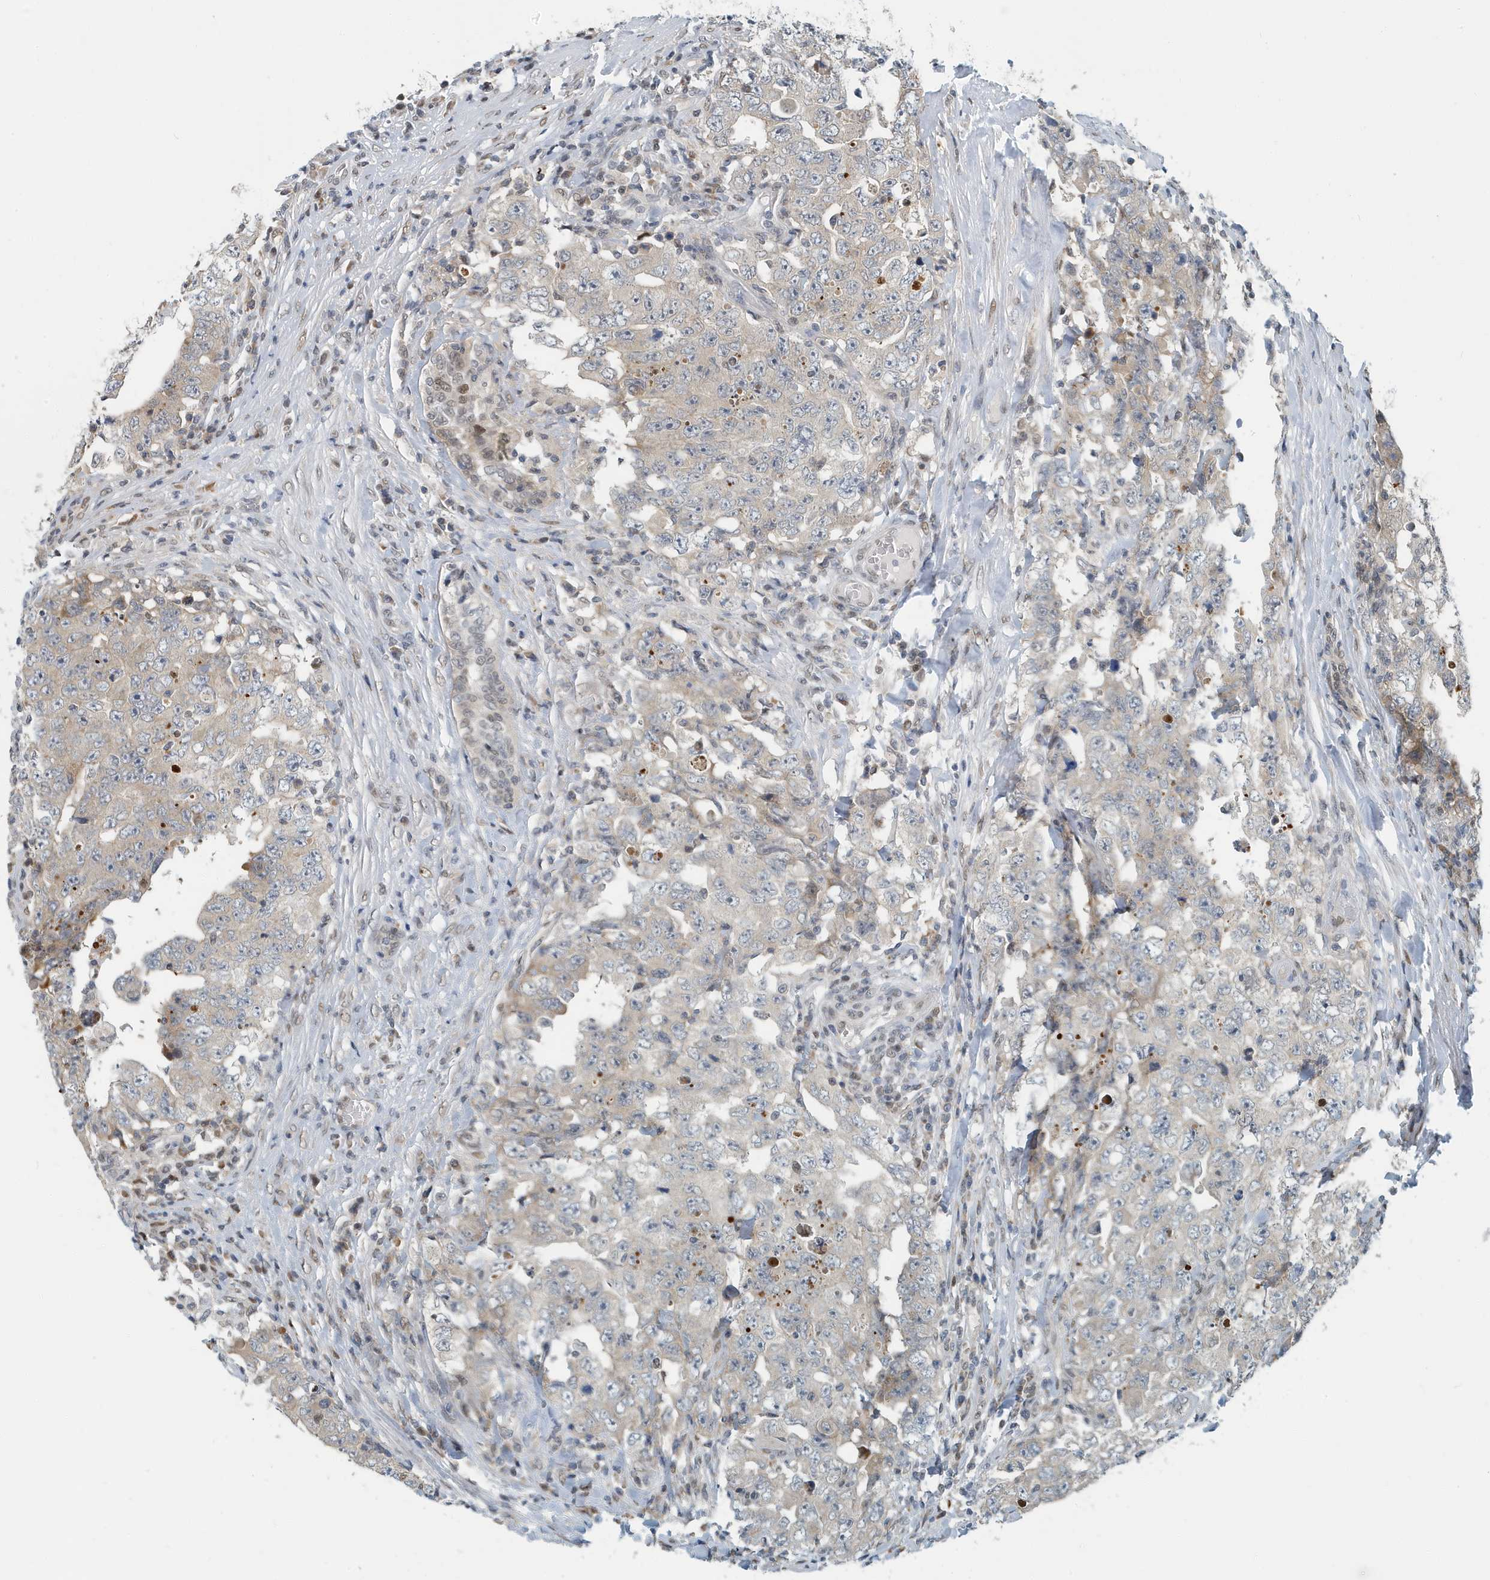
{"staining": {"intensity": "weak", "quantity": "<25%", "location": "cytoplasmic/membranous"}, "tissue": "testis cancer", "cell_type": "Tumor cells", "image_type": "cancer", "snomed": [{"axis": "morphology", "description": "Carcinoma, Embryonal, NOS"}, {"axis": "topography", "description": "Testis"}], "caption": "DAB immunohistochemical staining of embryonal carcinoma (testis) demonstrates no significant expression in tumor cells. The staining was performed using DAB to visualize the protein expression in brown, while the nuclei were stained in blue with hematoxylin (Magnification: 20x).", "gene": "KIF15", "patient": {"sex": "male", "age": 26}}